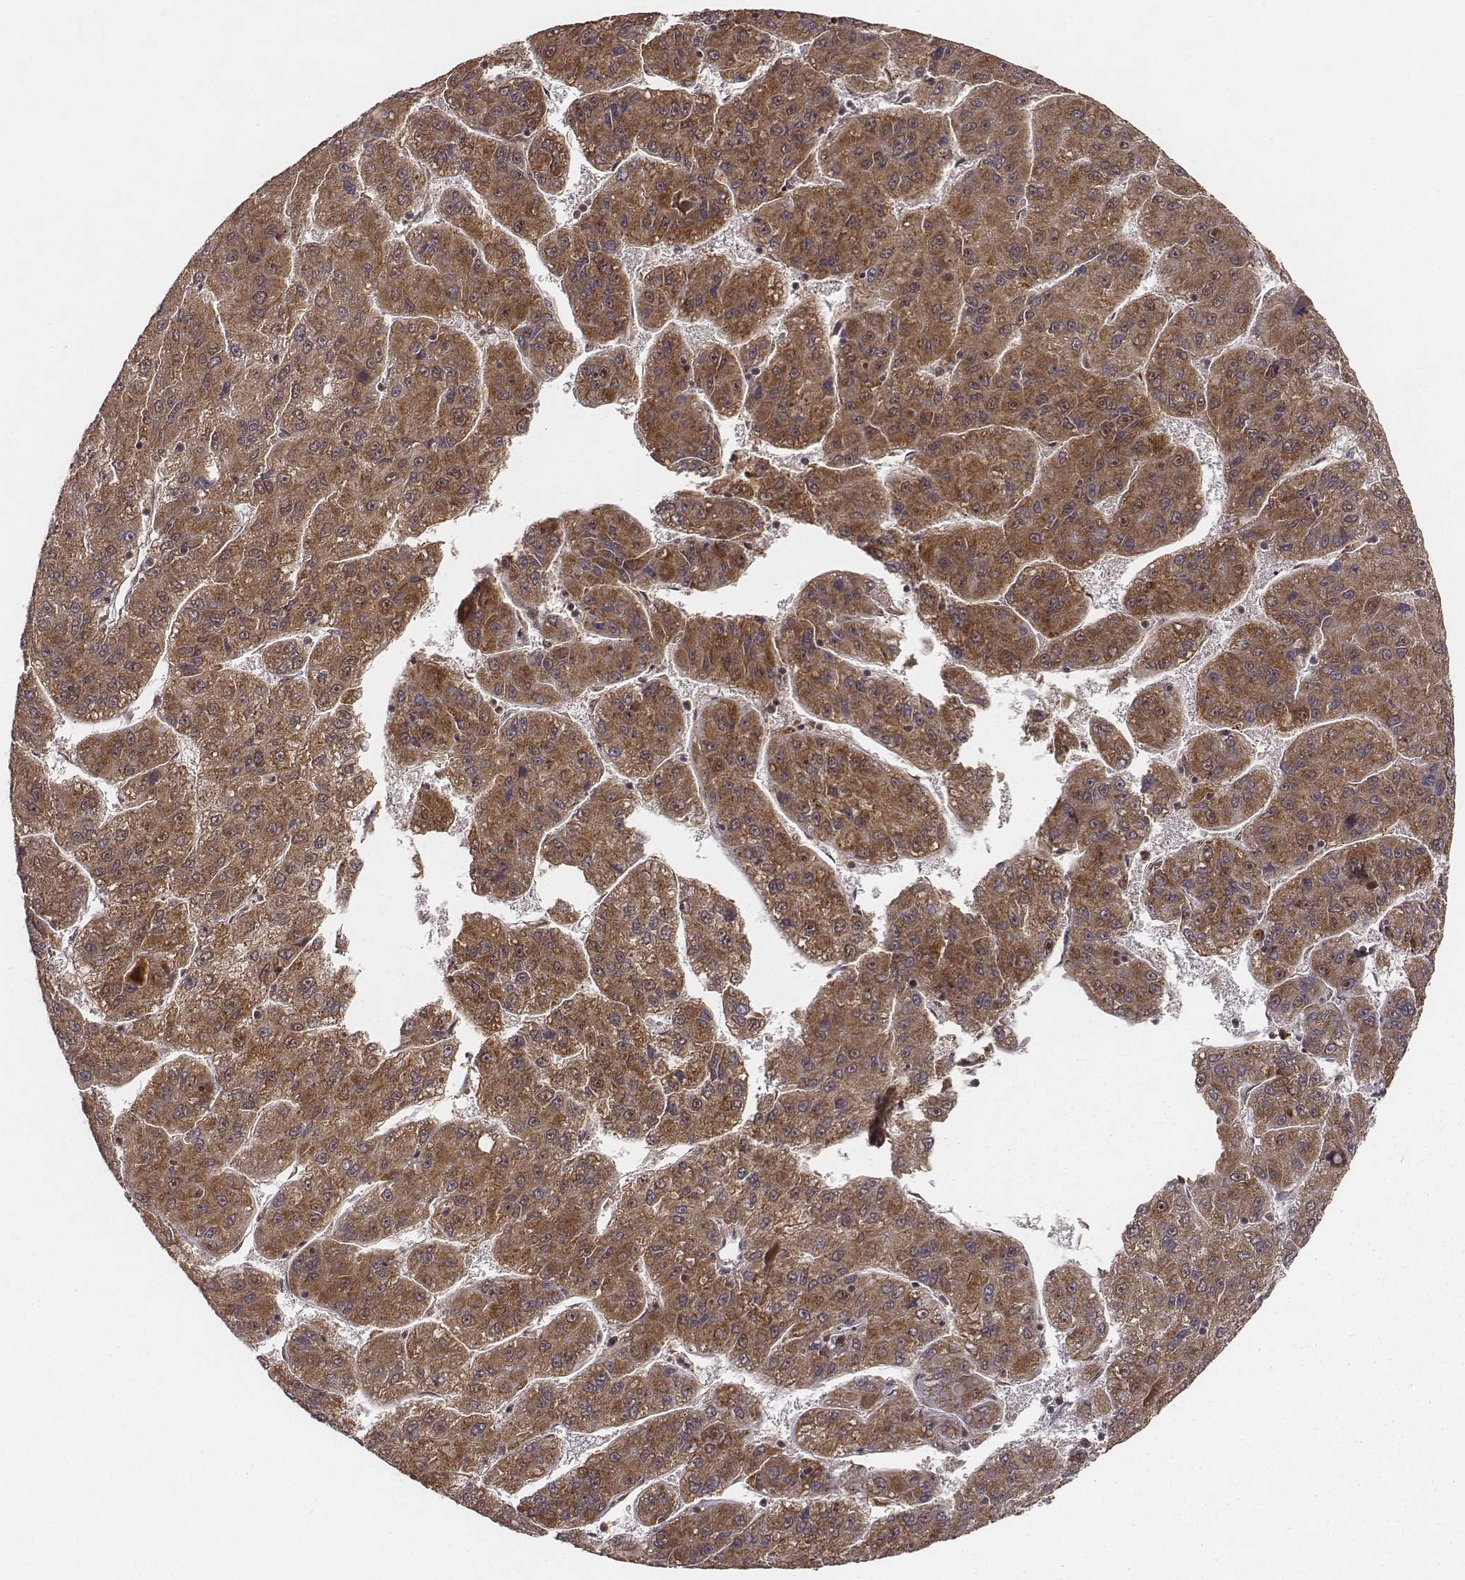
{"staining": {"intensity": "moderate", "quantity": ">75%", "location": "nuclear"}, "tissue": "liver cancer", "cell_type": "Tumor cells", "image_type": "cancer", "snomed": [{"axis": "morphology", "description": "Carcinoma, Hepatocellular, NOS"}, {"axis": "topography", "description": "Liver"}], "caption": "Immunohistochemical staining of human liver cancer exhibits medium levels of moderate nuclear staining in about >75% of tumor cells. (DAB = brown stain, brightfield microscopy at high magnification).", "gene": "NFX1", "patient": {"sex": "female", "age": 82}}